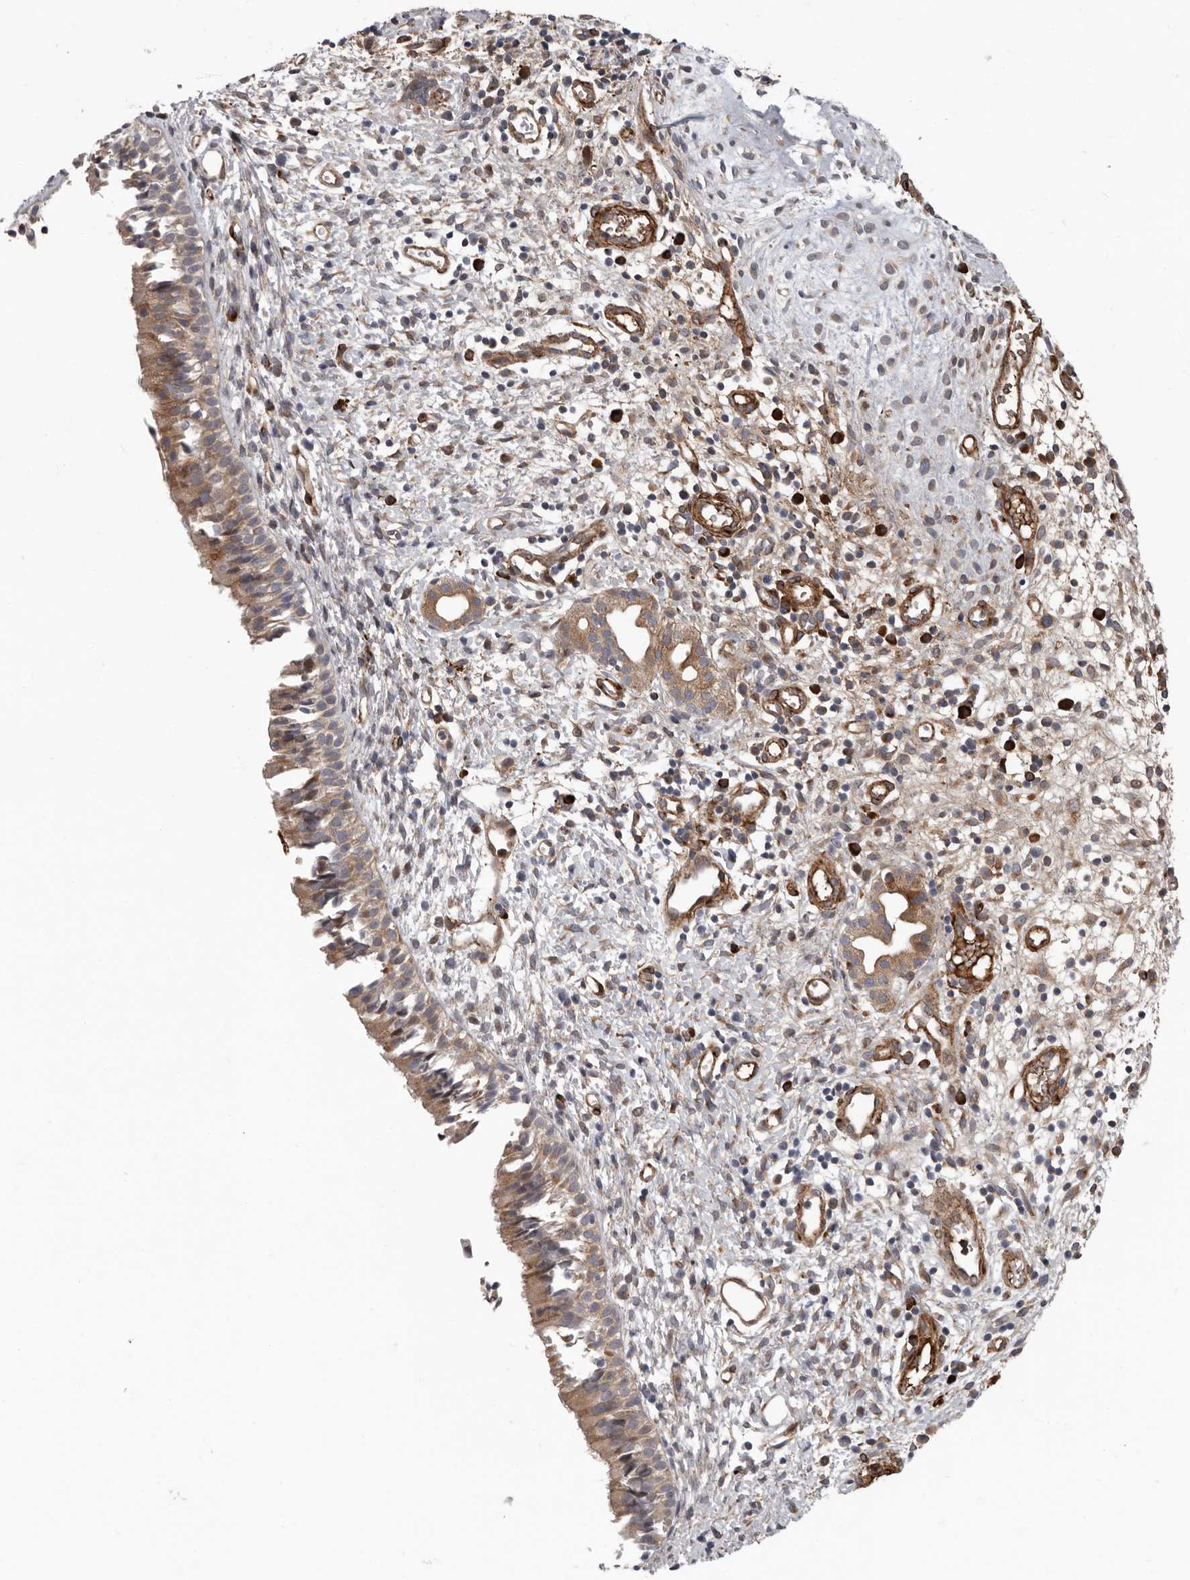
{"staining": {"intensity": "moderate", "quantity": ">75%", "location": "cytoplasmic/membranous"}, "tissue": "nasopharynx", "cell_type": "Respiratory epithelial cells", "image_type": "normal", "snomed": [{"axis": "morphology", "description": "Normal tissue, NOS"}, {"axis": "topography", "description": "Nasopharynx"}], "caption": "IHC (DAB (3,3'-diaminobenzidine)) staining of unremarkable nasopharynx shows moderate cytoplasmic/membranous protein positivity in approximately >75% of respiratory epithelial cells. The staining was performed using DAB to visualize the protein expression in brown, while the nuclei were stained in blue with hematoxylin (Magnification: 20x).", "gene": "ATXN3L", "patient": {"sex": "male", "age": 22}}